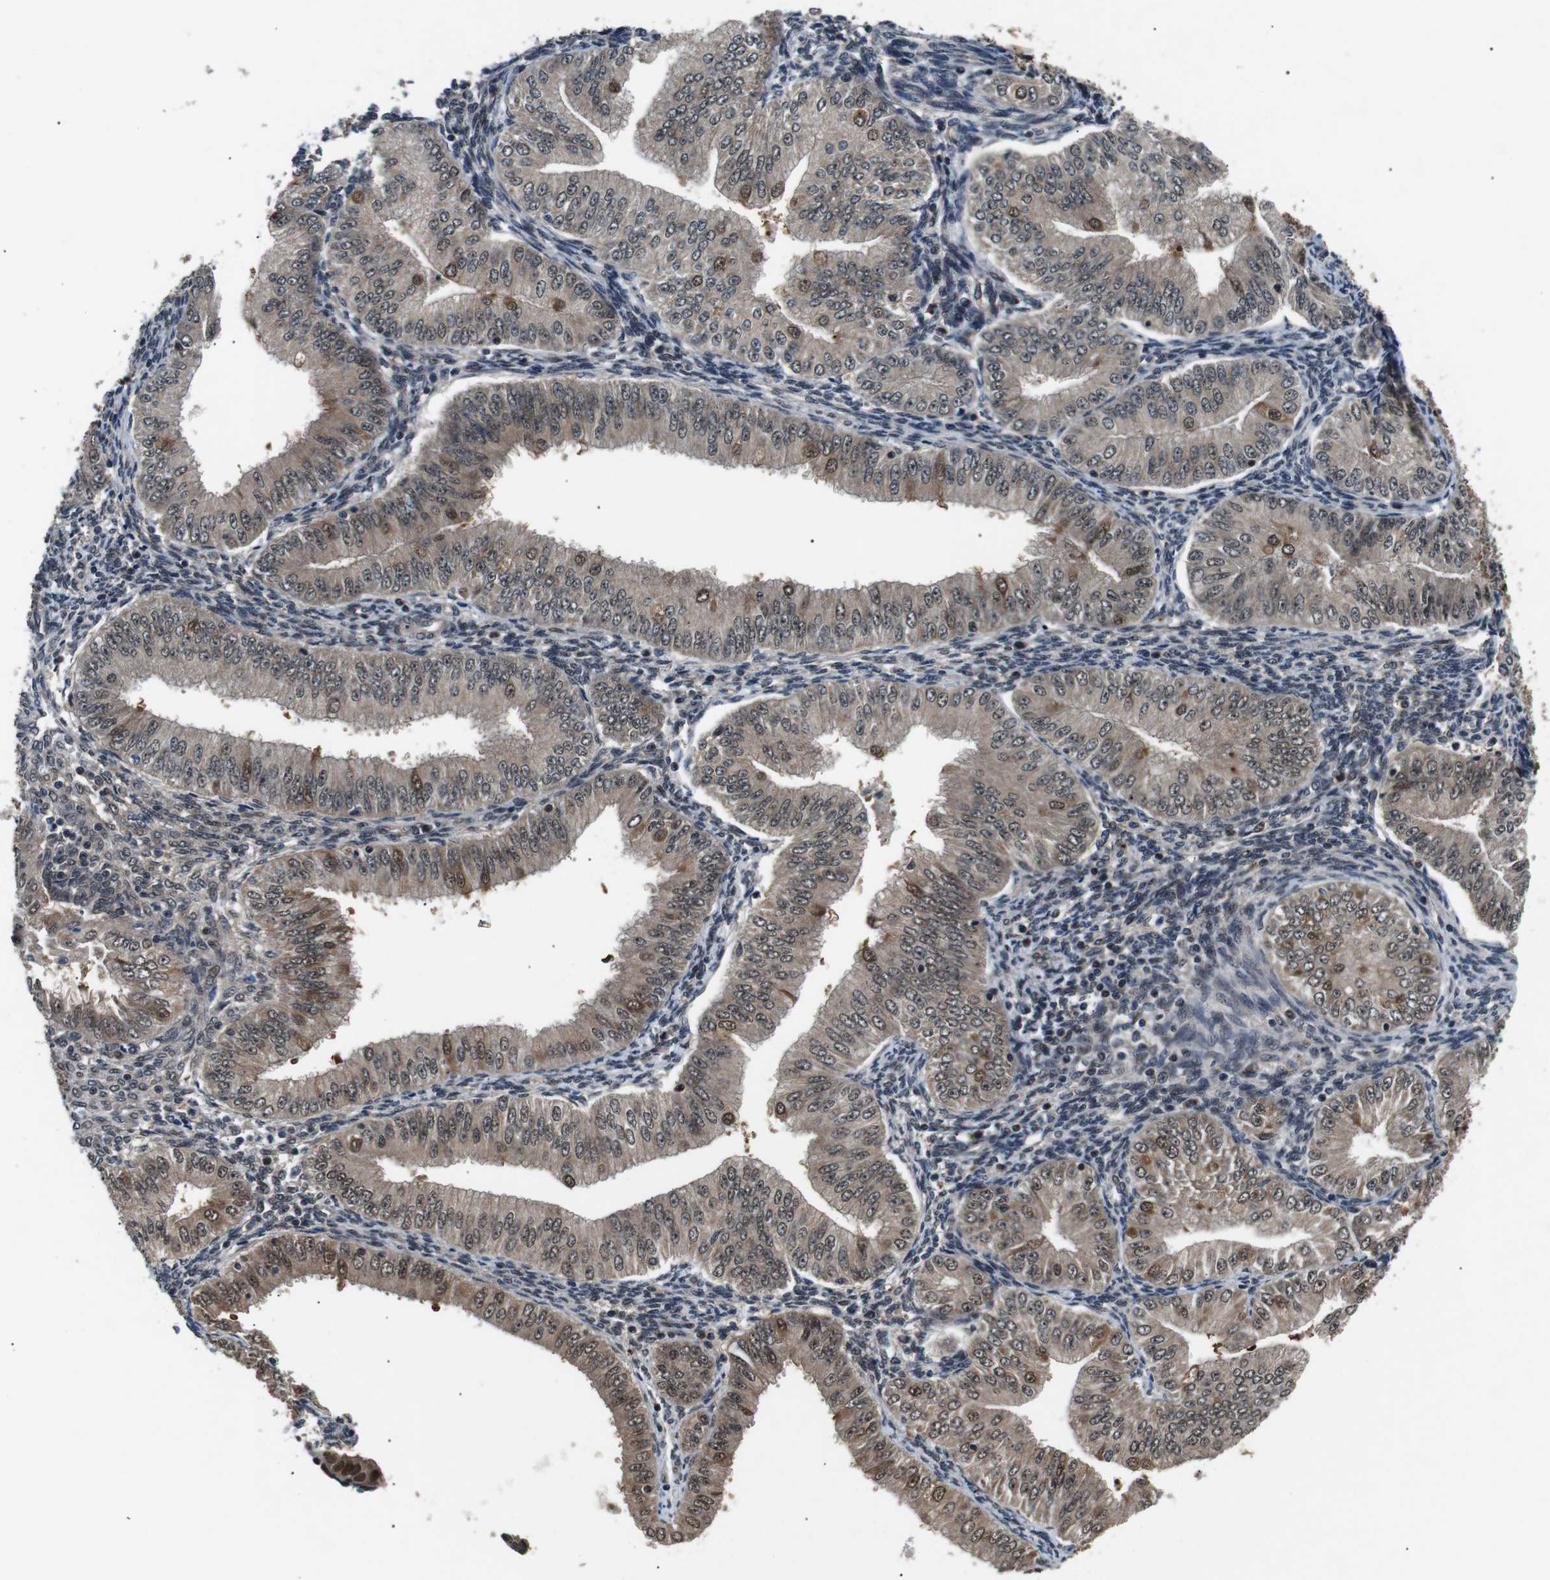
{"staining": {"intensity": "moderate", "quantity": ">75%", "location": "cytoplasmic/membranous,nuclear"}, "tissue": "endometrial cancer", "cell_type": "Tumor cells", "image_type": "cancer", "snomed": [{"axis": "morphology", "description": "Normal tissue, NOS"}, {"axis": "morphology", "description": "Adenocarcinoma, NOS"}, {"axis": "topography", "description": "Endometrium"}], "caption": "Endometrial adenocarcinoma stained with immunohistochemistry (IHC) displays moderate cytoplasmic/membranous and nuclear staining in about >75% of tumor cells.", "gene": "SKP1", "patient": {"sex": "female", "age": 53}}